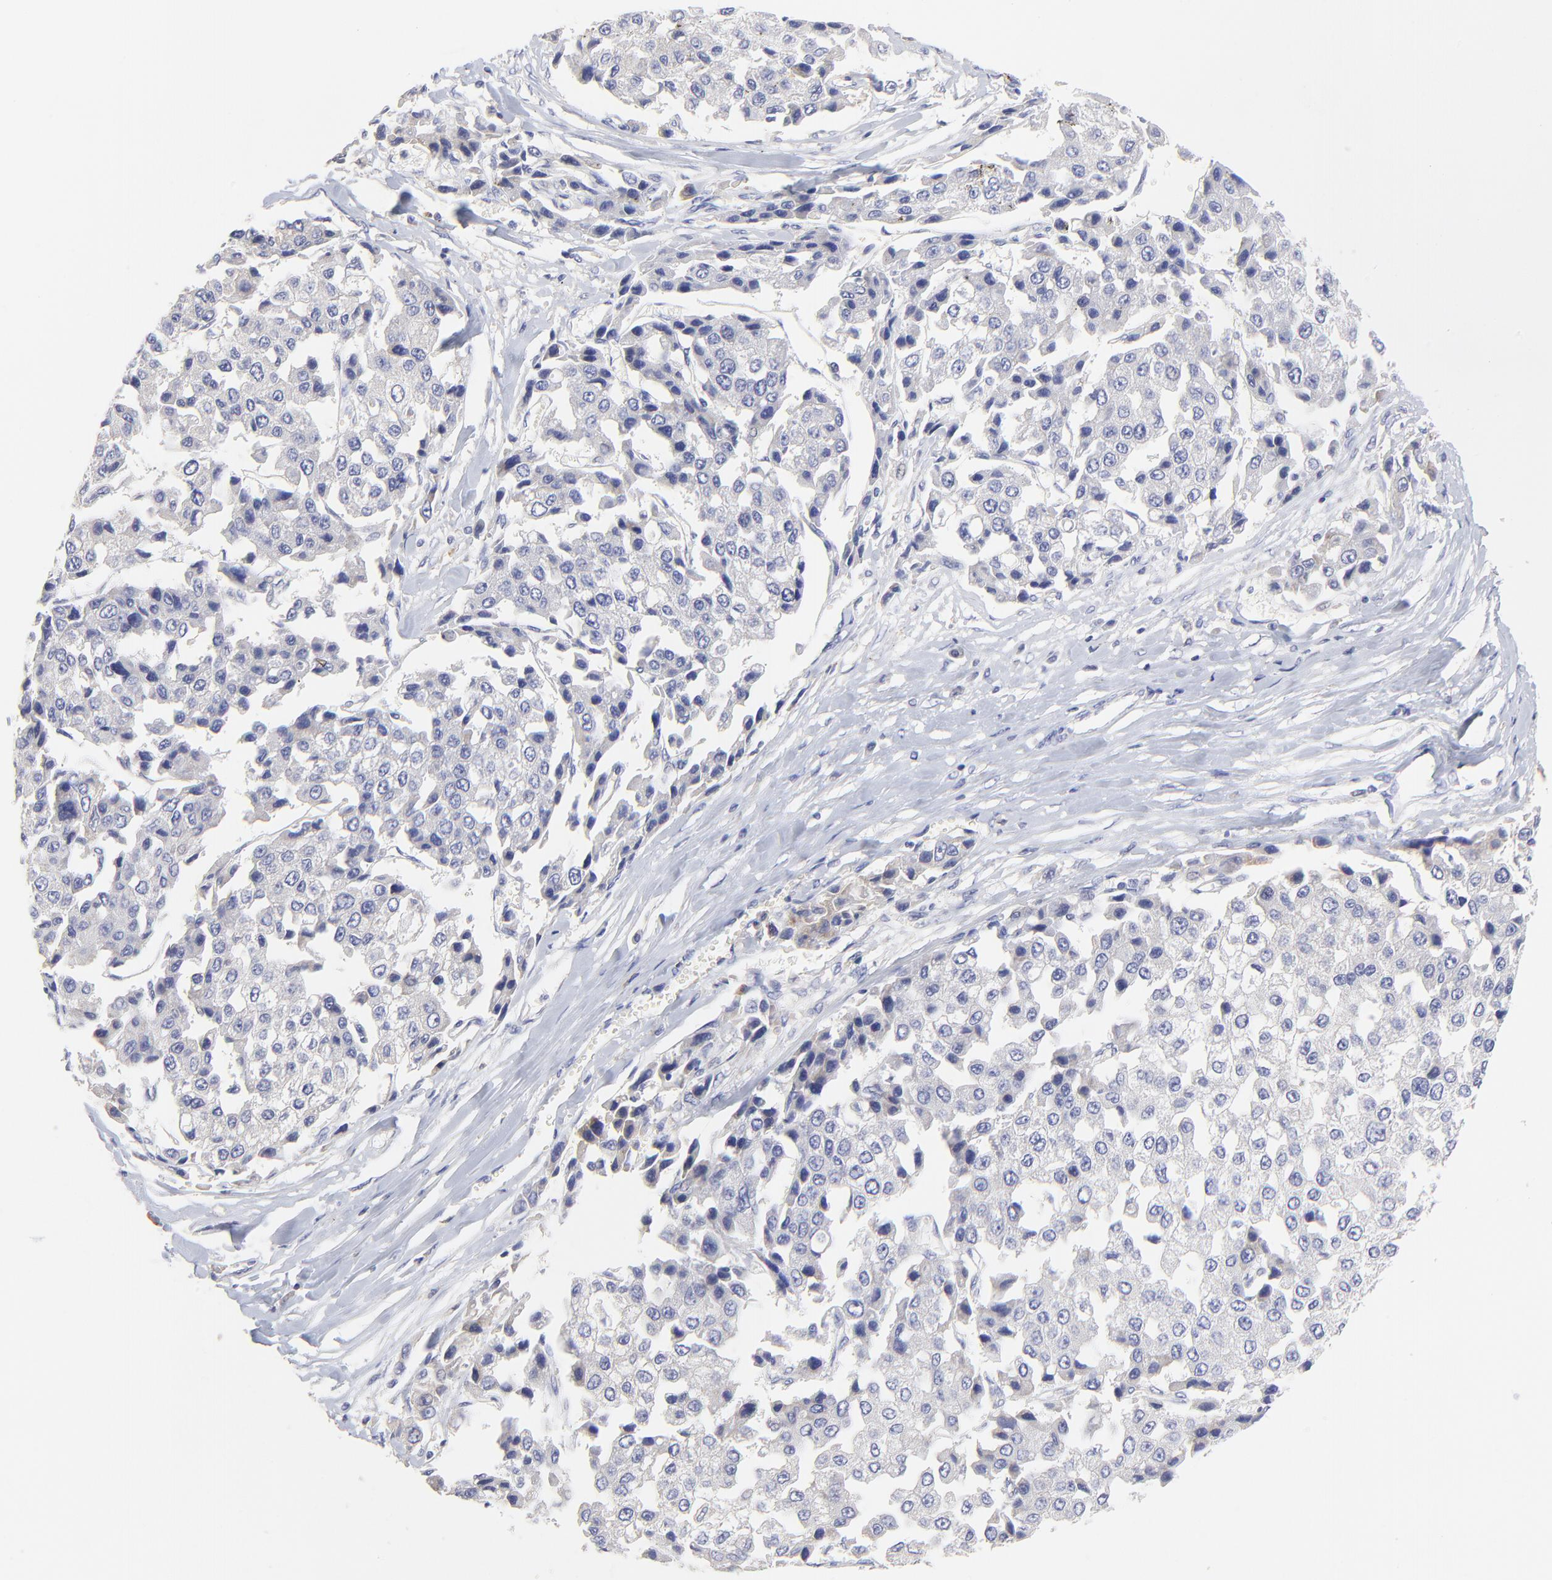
{"staining": {"intensity": "negative", "quantity": "none", "location": "none"}, "tissue": "liver cancer", "cell_type": "Tumor cells", "image_type": "cancer", "snomed": [{"axis": "morphology", "description": "Carcinoma, Hepatocellular, NOS"}, {"axis": "topography", "description": "Liver"}], "caption": "Liver hepatocellular carcinoma was stained to show a protein in brown. There is no significant positivity in tumor cells.", "gene": "LHFPL1", "patient": {"sex": "female", "age": 66}}